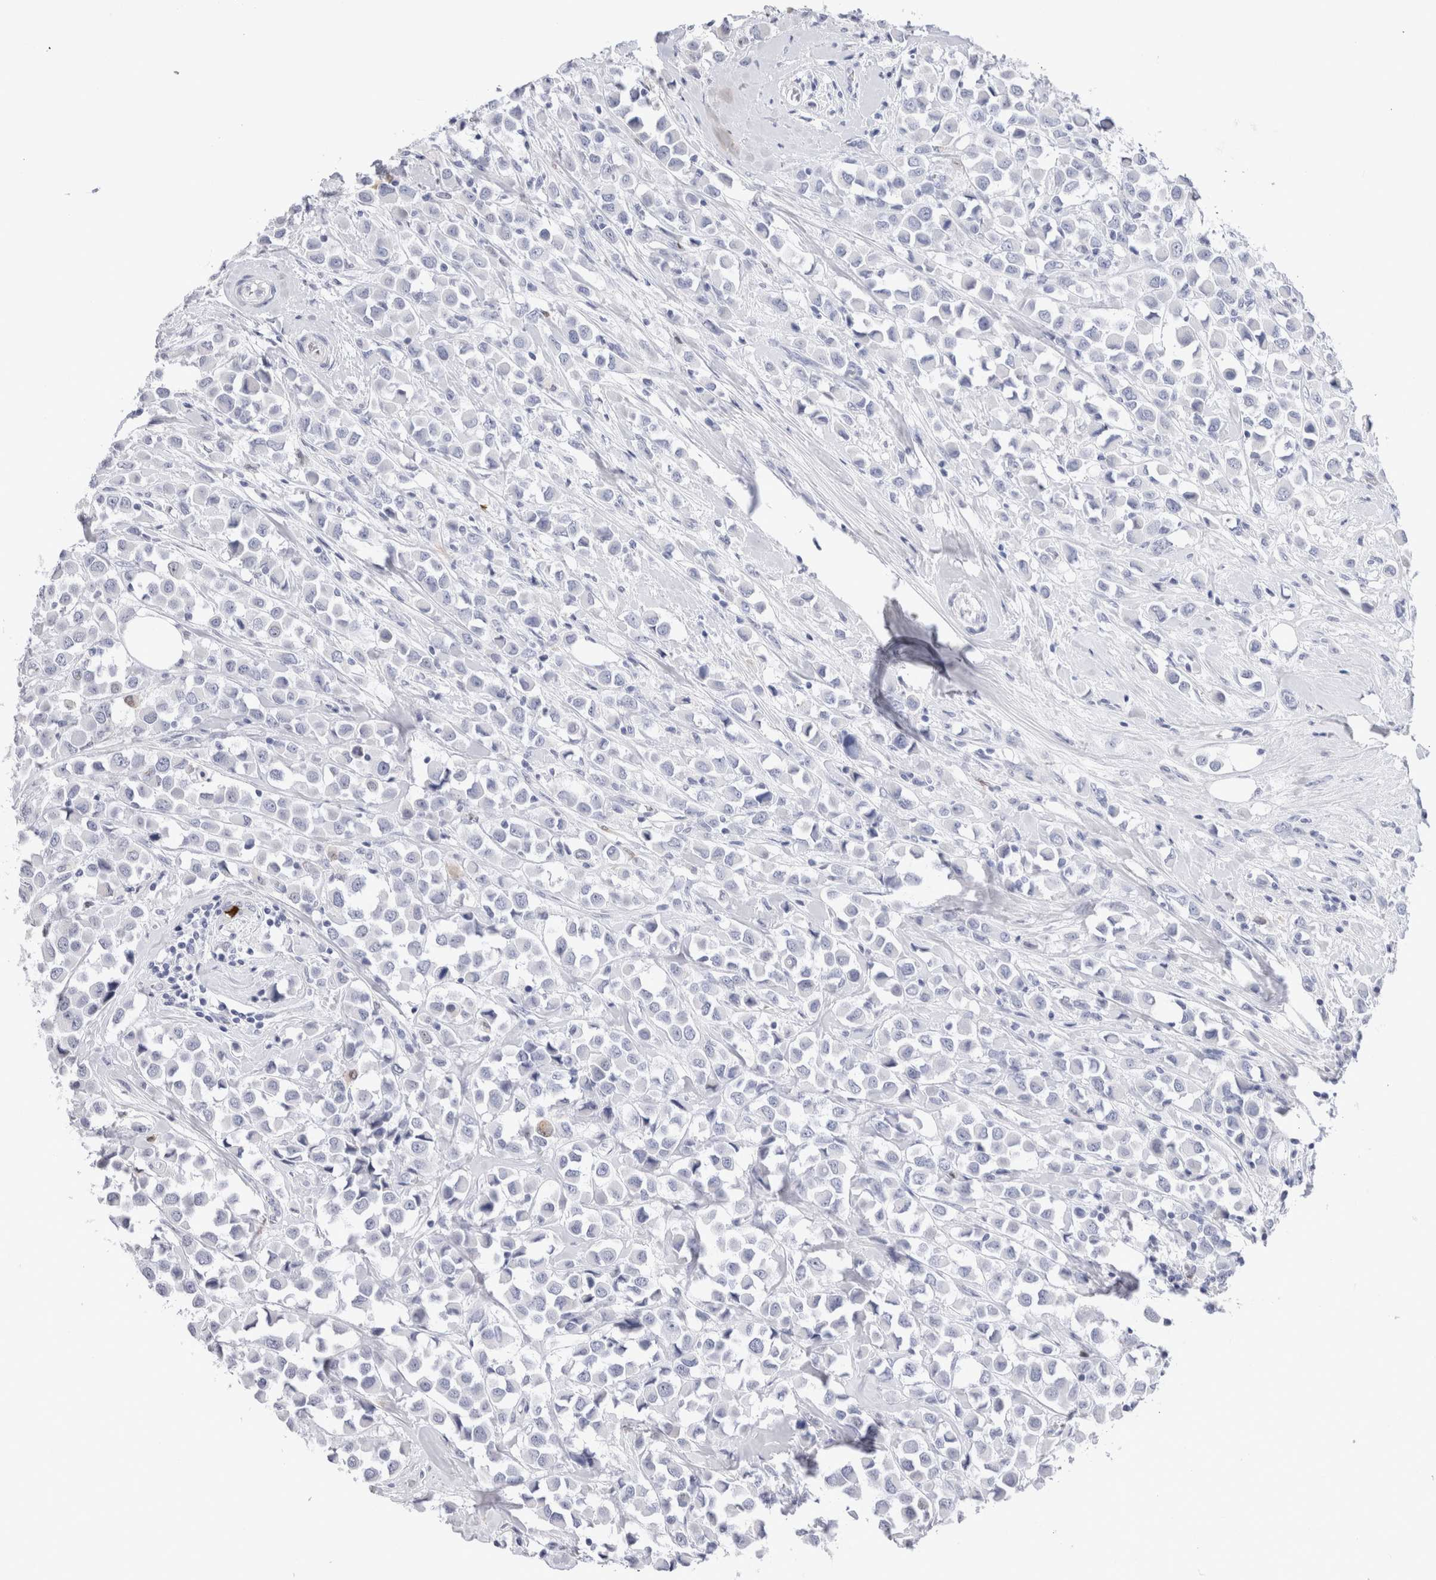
{"staining": {"intensity": "negative", "quantity": "none", "location": "none"}, "tissue": "breast cancer", "cell_type": "Tumor cells", "image_type": "cancer", "snomed": [{"axis": "morphology", "description": "Duct carcinoma"}, {"axis": "topography", "description": "Breast"}], "caption": "The immunohistochemistry (IHC) histopathology image has no significant positivity in tumor cells of infiltrating ductal carcinoma (breast) tissue. The staining was performed using DAB (3,3'-diaminobenzidine) to visualize the protein expression in brown, while the nuclei were stained in blue with hematoxylin (Magnification: 20x).", "gene": "SLC10A5", "patient": {"sex": "female", "age": 61}}